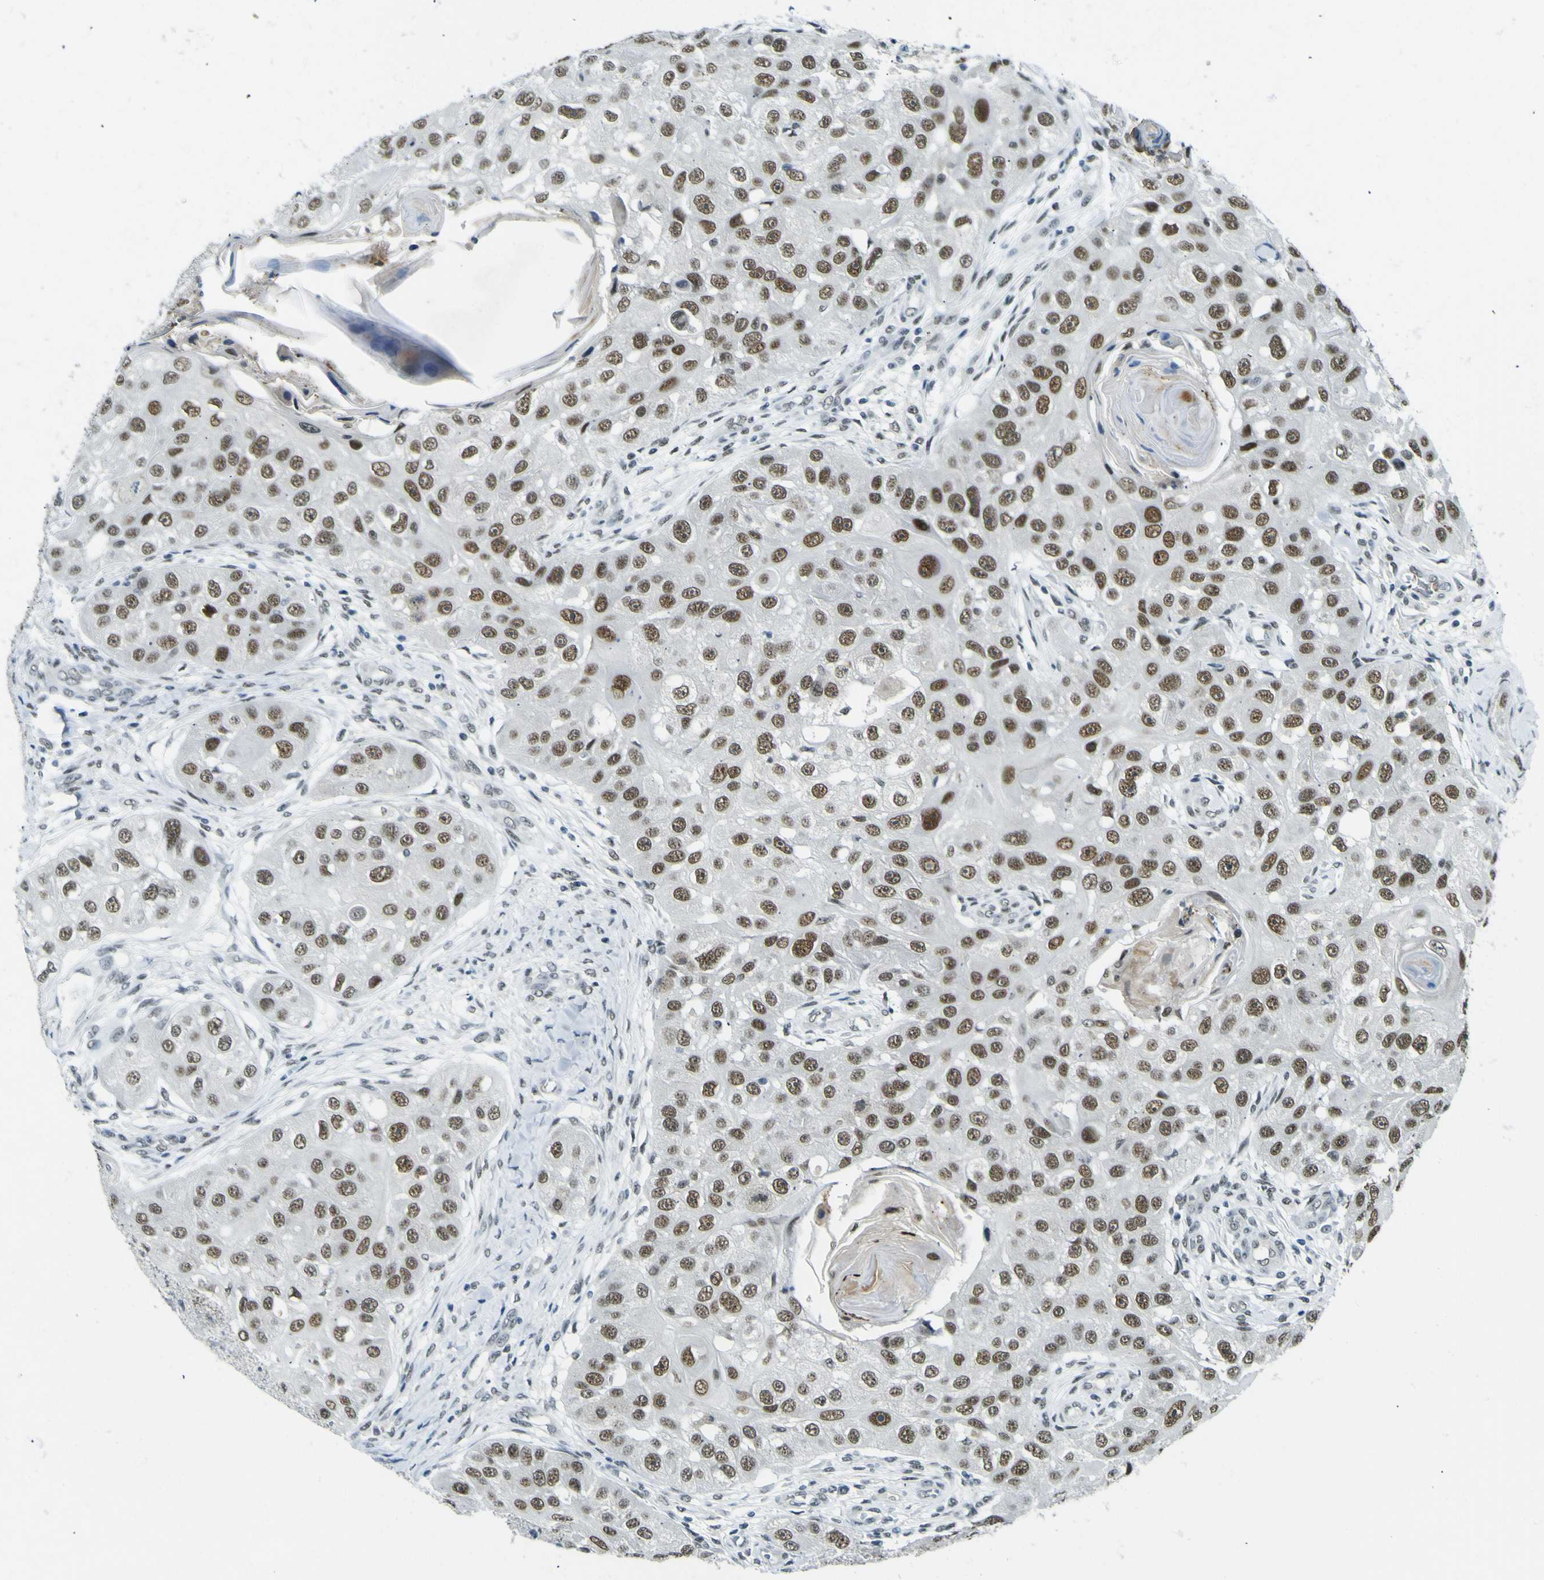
{"staining": {"intensity": "moderate", "quantity": ">75%", "location": "nuclear"}, "tissue": "head and neck cancer", "cell_type": "Tumor cells", "image_type": "cancer", "snomed": [{"axis": "morphology", "description": "Normal tissue, NOS"}, {"axis": "morphology", "description": "Squamous cell carcinoma, NOS"}, {"axis": "topography", "description": "Skeletal muscle"}, {"axis": "topography", "description": "Head-Neck"}], "caption": "Immunohistochemical staining of human head and neck cancer displays medium levels of moderate nuclear expression in approximately >75% of tumor cells.", "gene": "CEBPG", "patient": {"sex": "male", "age": 51}}